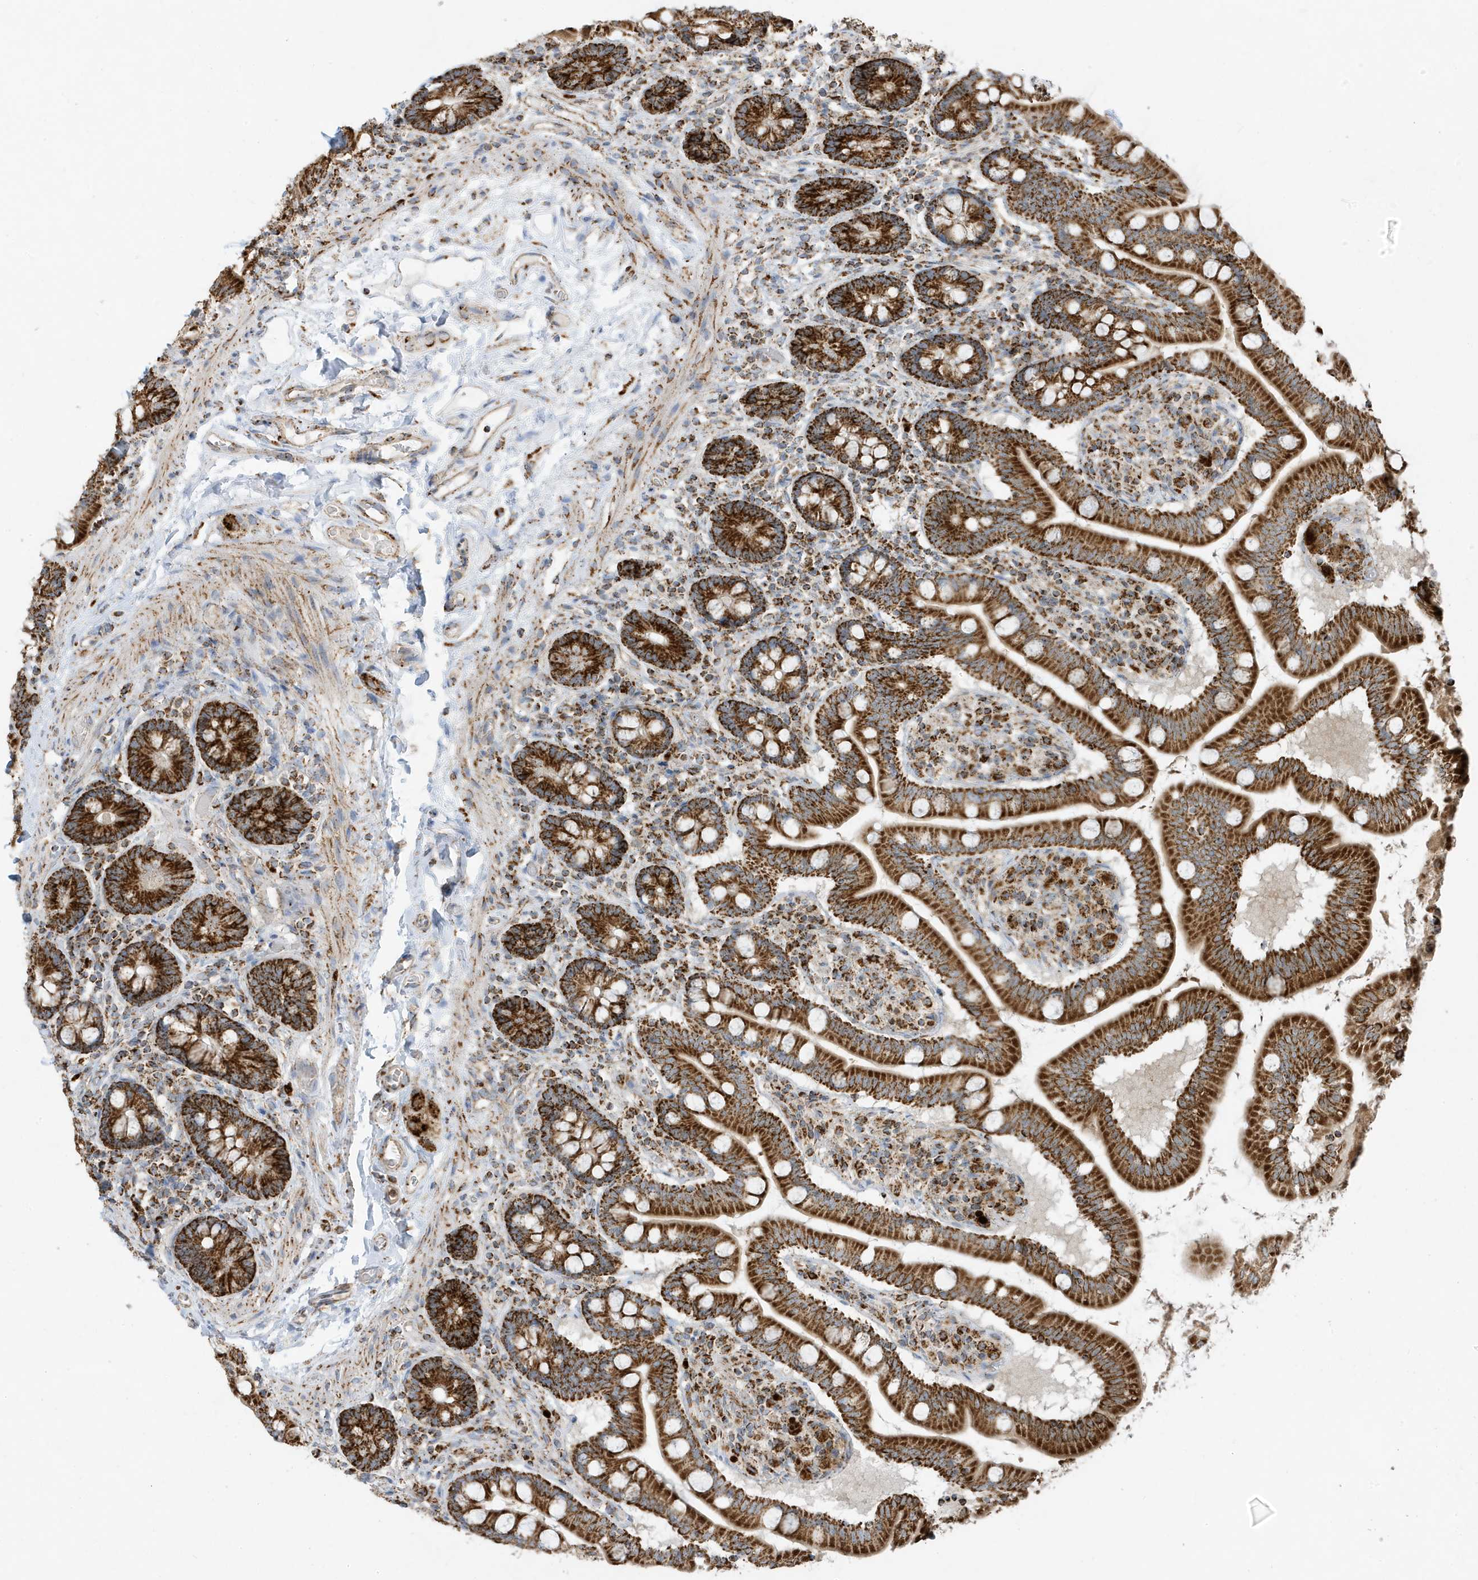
{"staining": {"intensity": "strong", "quantity": ">75%", "location": "cytoplasmic/membranous"}, "tissue": "small intestine", "cell_type": "Glandular cells", "image_type": "normal", "snomed": [{"axis": "morphology", "description": "Normal tissue, NOS"}, {"axis": "topography", "description": "Small intestine"}], "caption": "A histopathology image of small intestine stained for a protein displays strong cytoplasmic/membranous brown staining in glandular cells.", "gene": "ATP5ME", "patient": {"sex": "female", "age": 64}}